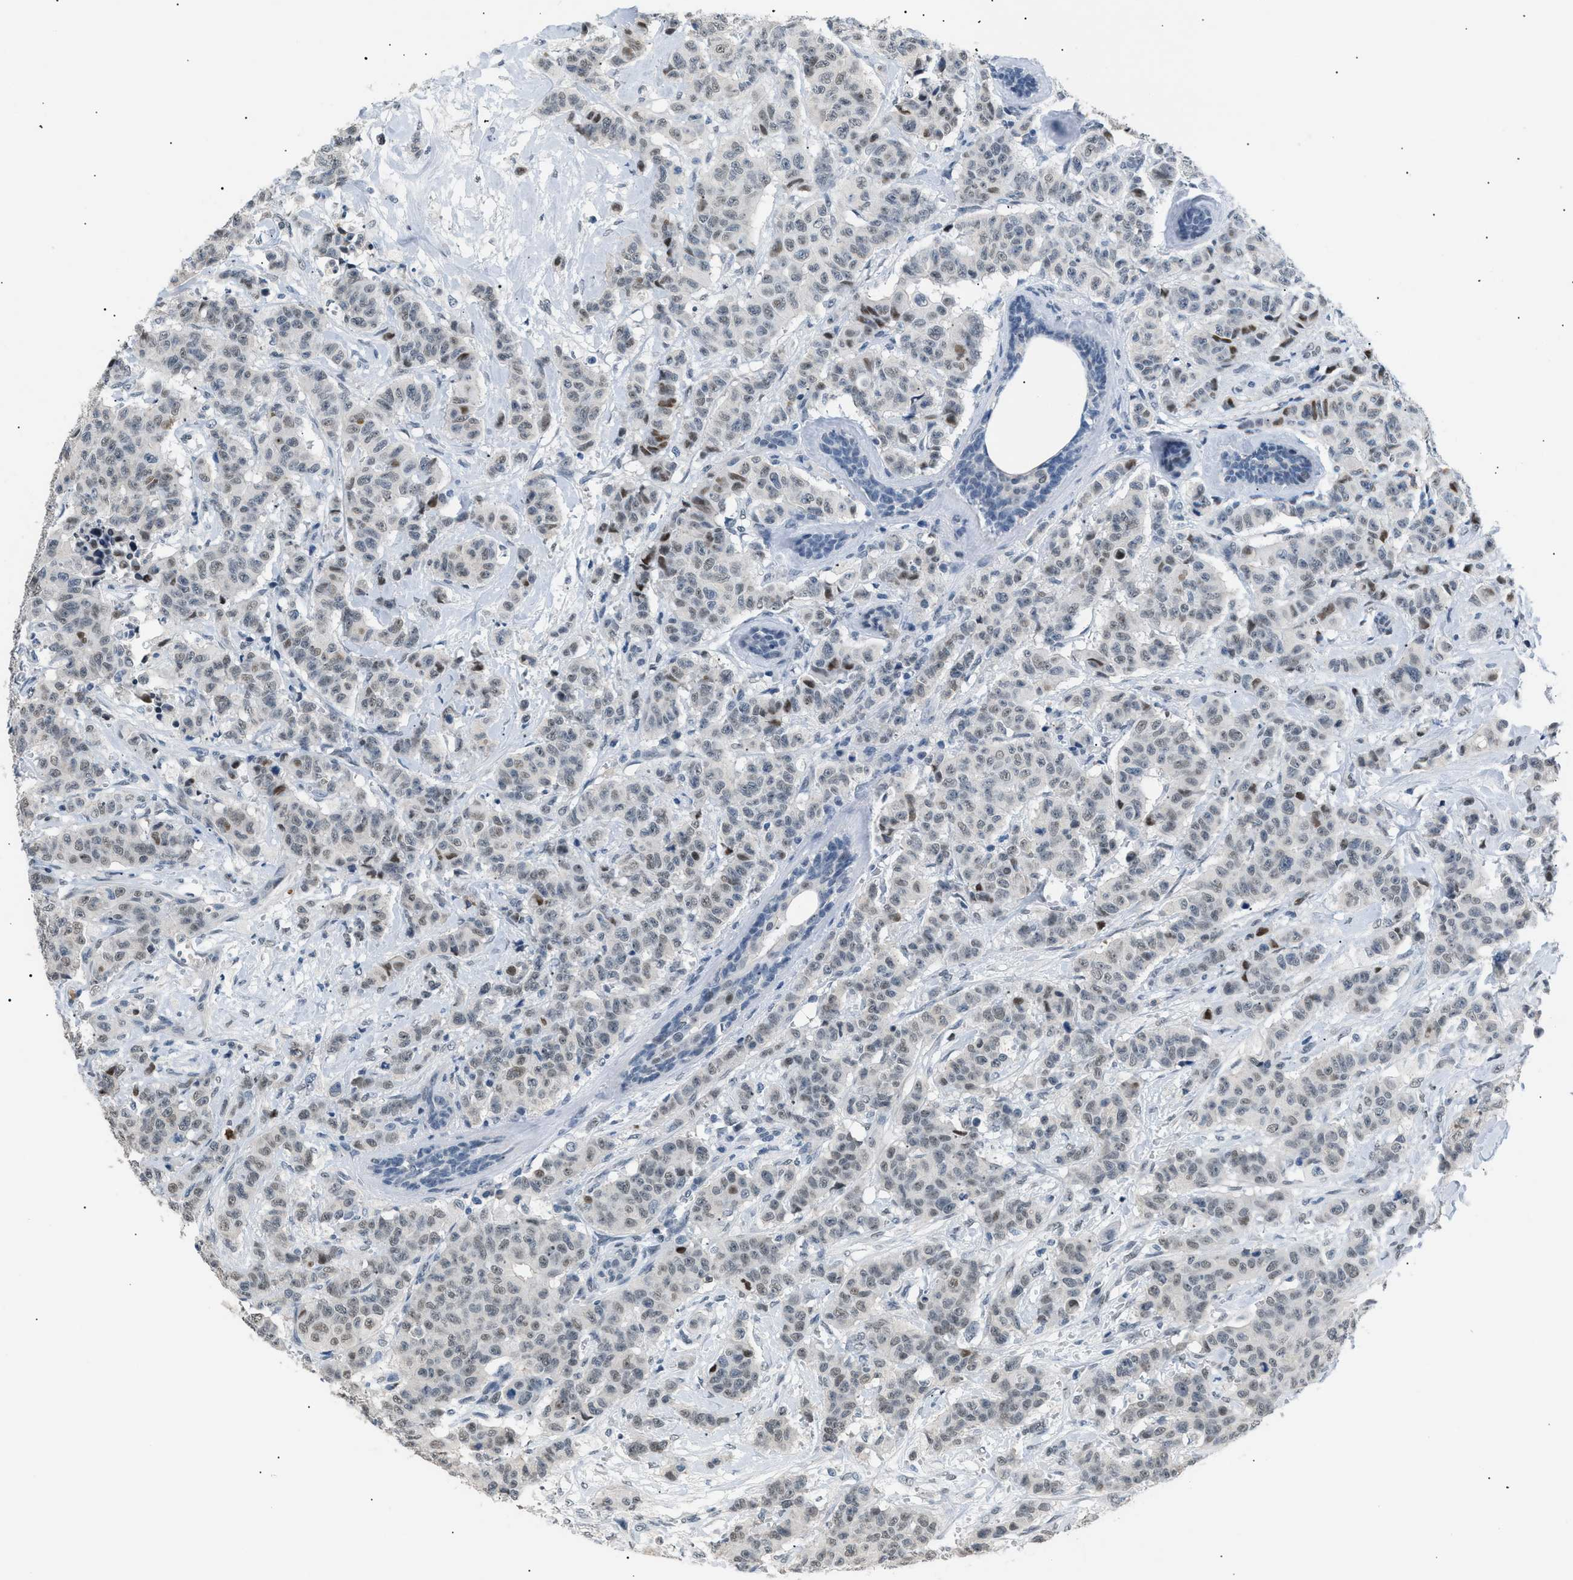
{"staining": {"intensity": "weak", "quantity": "25%-75%", "location": "nuclear"}, "tissue": "breast cancer", "cell_type": "Tumor cells", "image_type": "cancer", "snomed": [{"axis": "morphology", "description": "Normal tissue, NOS"}, {"axis": "morphology", "description": "Duct carcinoma"}, {"axis": "topography", "description": "Breast"}], "caption": "This micrograph displays breast cancer stained with immunohistochemistry to label a protein in brown. The nuclear of tumor cells show weak positivity for the protein. Nuclei are counter-stained blue.", "gene": "KCNC3", "patient": {"sex": "female", "age": 40}}